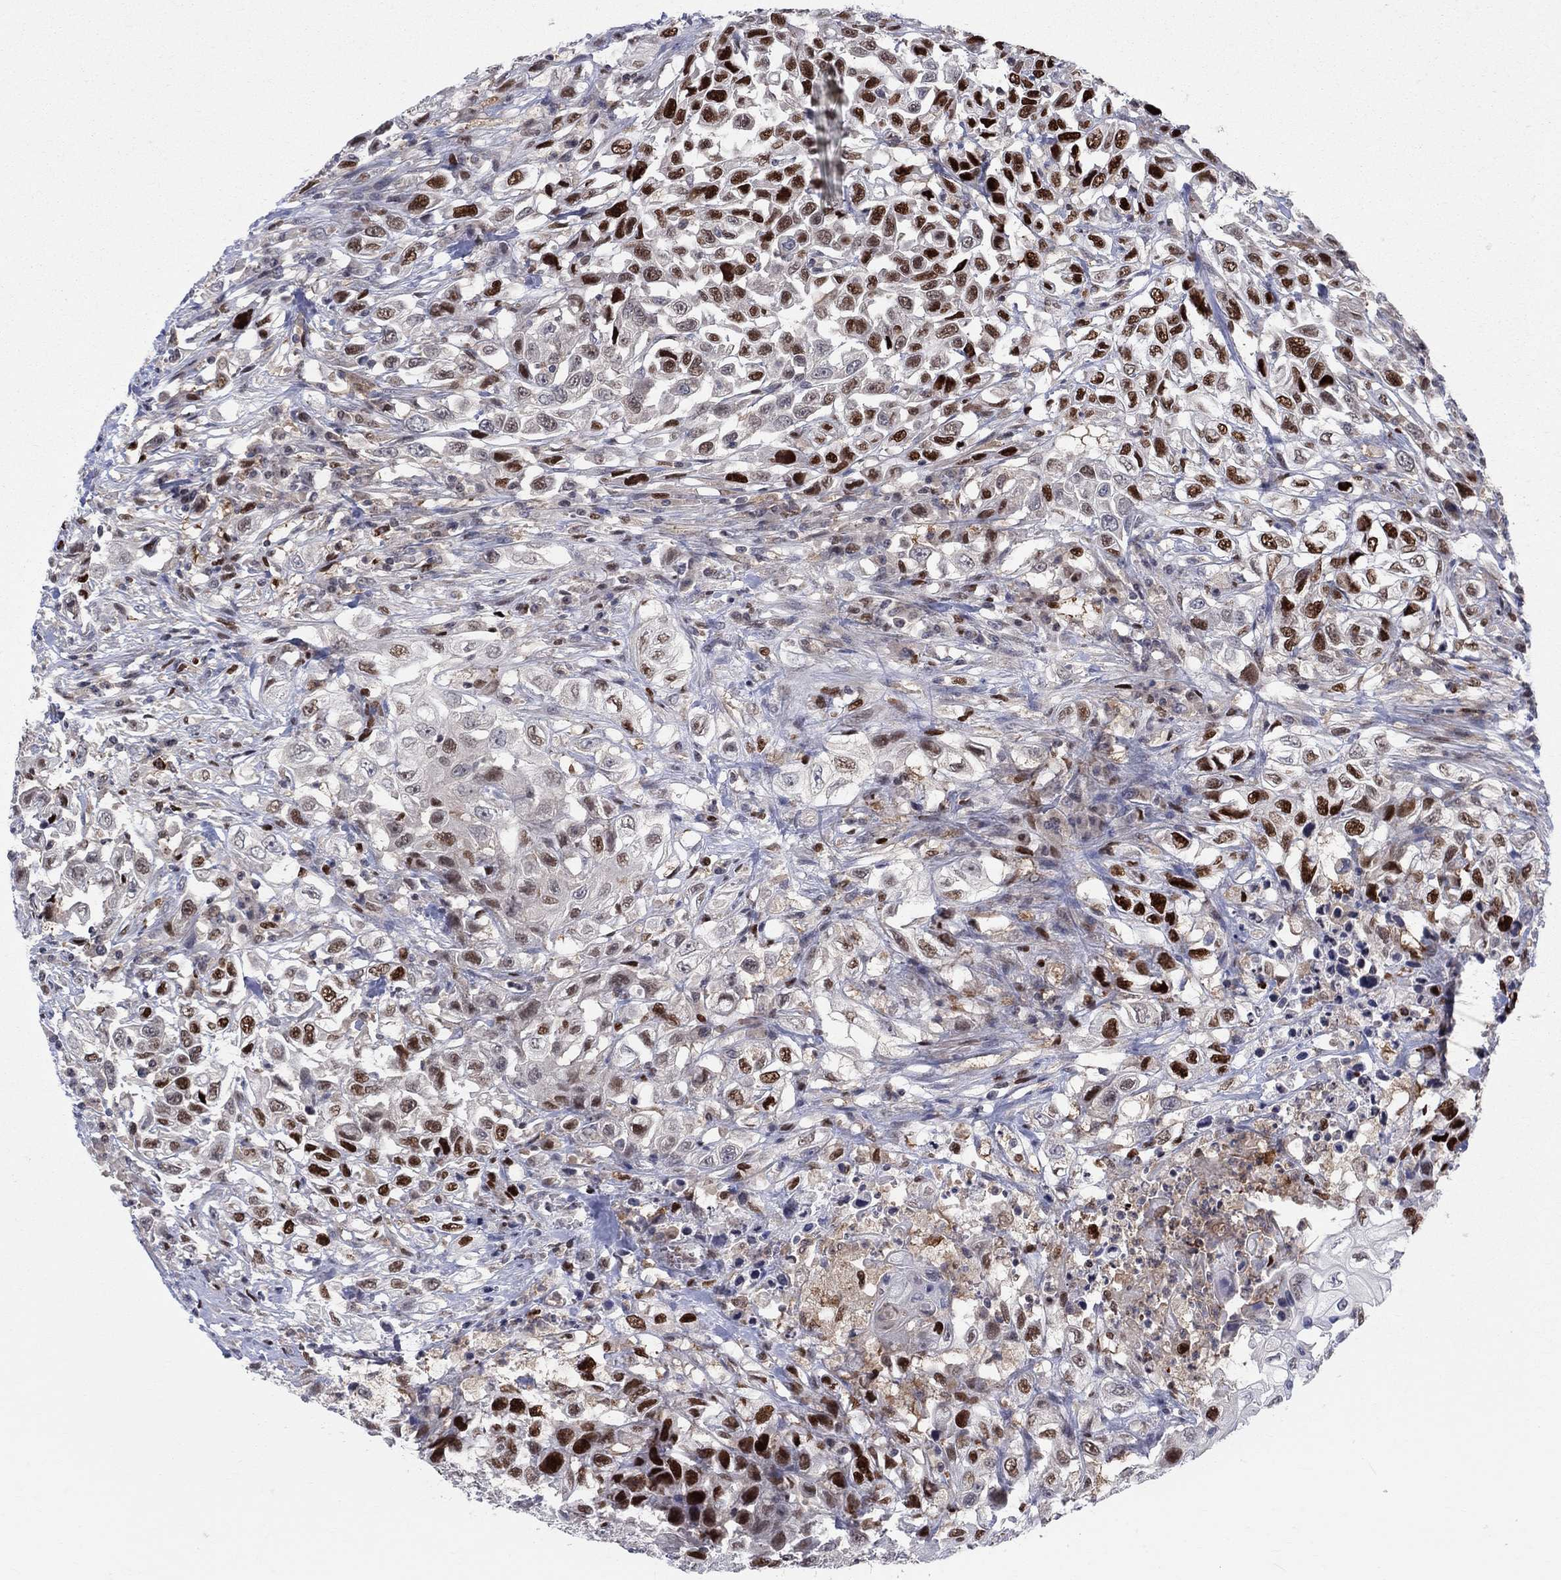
{"staining": {"intensity": "strong", "quantity": "25%-75%", "location": "nuclear"}, "tissue": "urothelial cancer", "cell_type": "Tumor cells", "image_type": "cancer", "snomed": [{"axis": "morphology", "description": "Urothelial carcinoma, High grade"}, {"axis": "topography", "description": "Urinary bladder"}], "caption": "A histopathology image of human urothelial cancer stained for a protein reveals strong nuclear brown staining in tumor cells.", "gene": "ZNHIT3", "patient": {"sex": "female", "age": 56}}